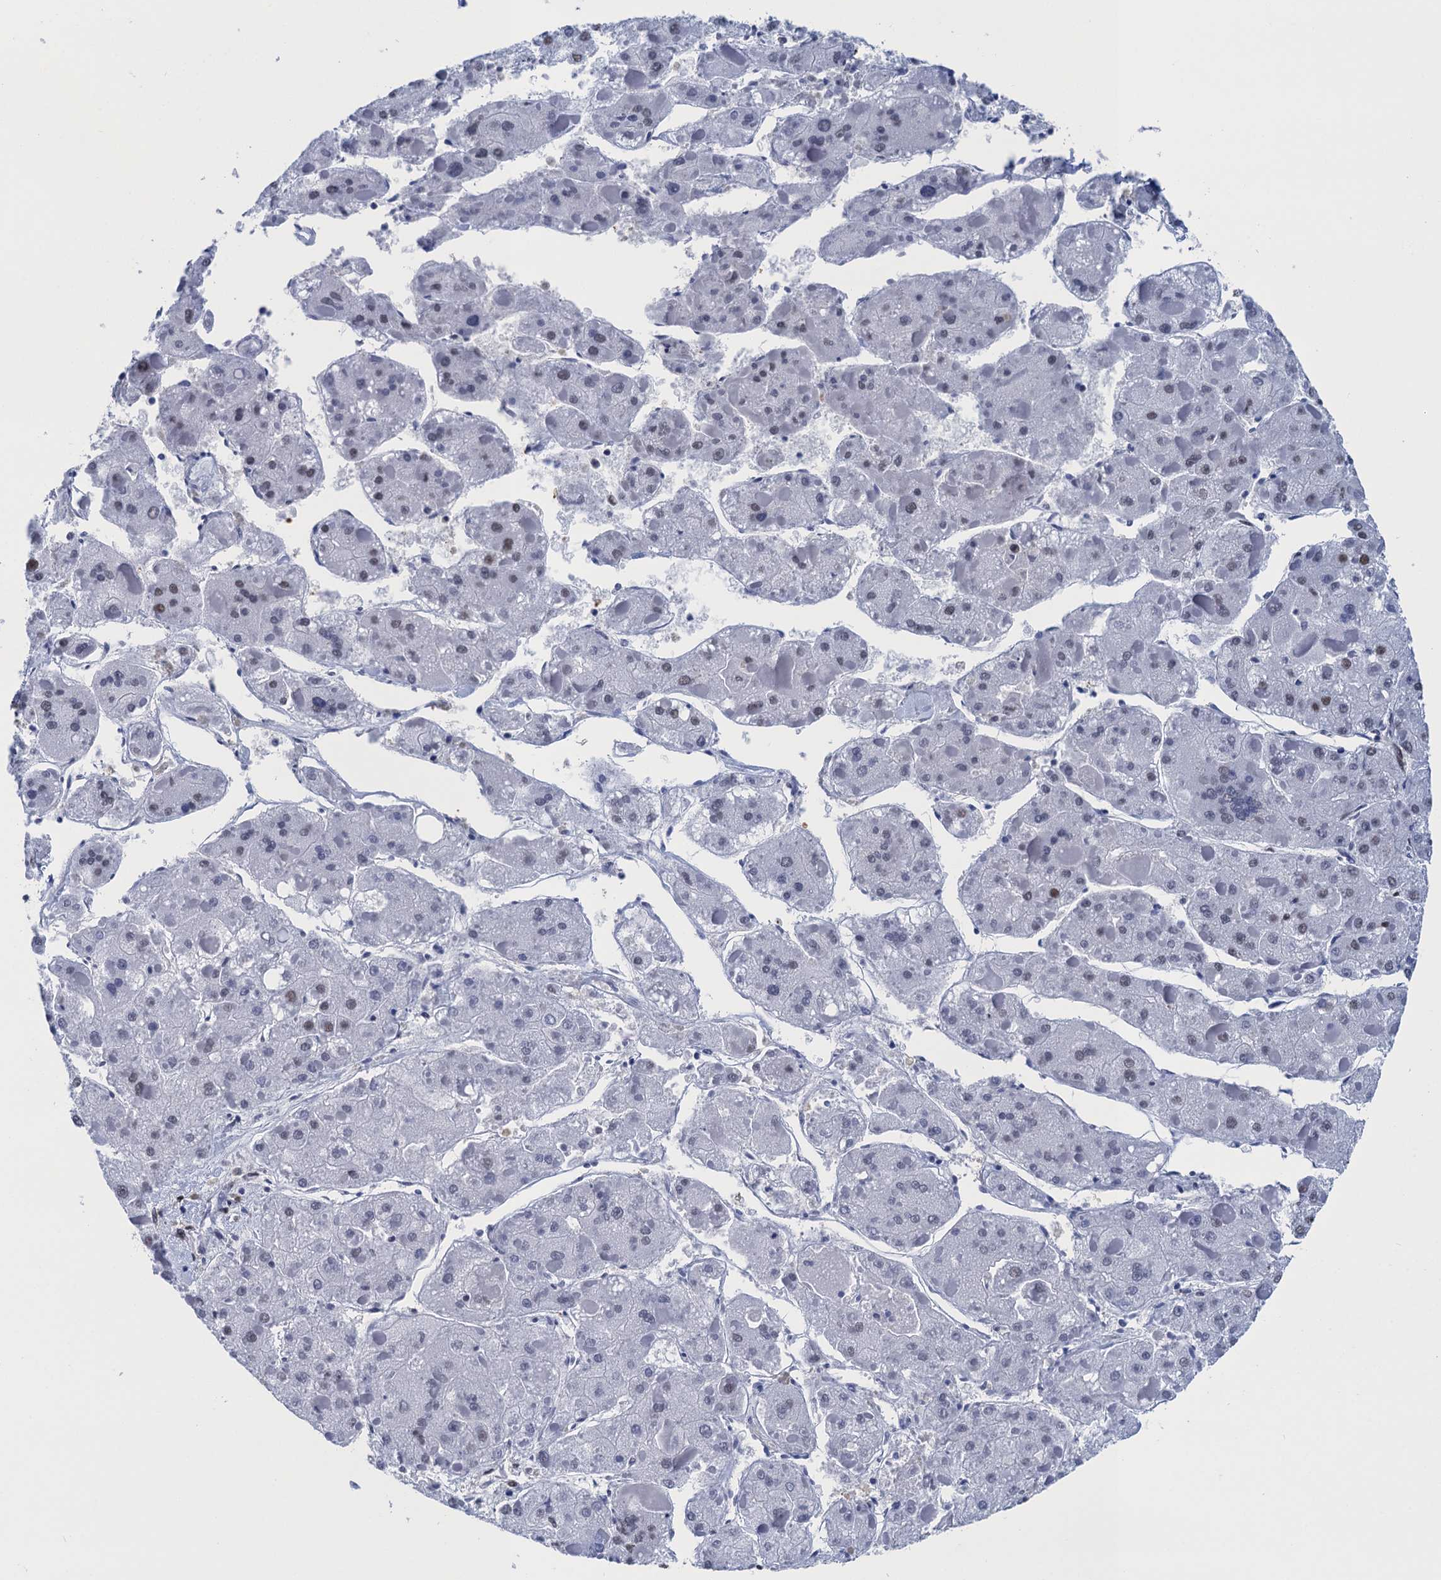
{"staining": {"intensity": "weak", "quantity": "<25%", "location": "nuclear"}, "tissue": "liver cancer", "cell_type": "Tumor cells", "image_type": "cancer", "snomed": [{"axis": "morphology", "description": "Carcinoma, Hepatocellular, NOS"}, {"axis": "topography", "description": "Liver"}], "caption": "High power microscopy photomicrograph of an IHC image of liver cancer (hepatocellular carcinoma), revealing no significant expression in tumor cells. (Stains: DAB (3,3'-diaminobenzidine) immunohistochemistry with hematoxylin counter stain, Microscopy: brightfield microscopy at high magnification).", "gene": "UBA2", "patient": {"sex": "female", "age": 73}}